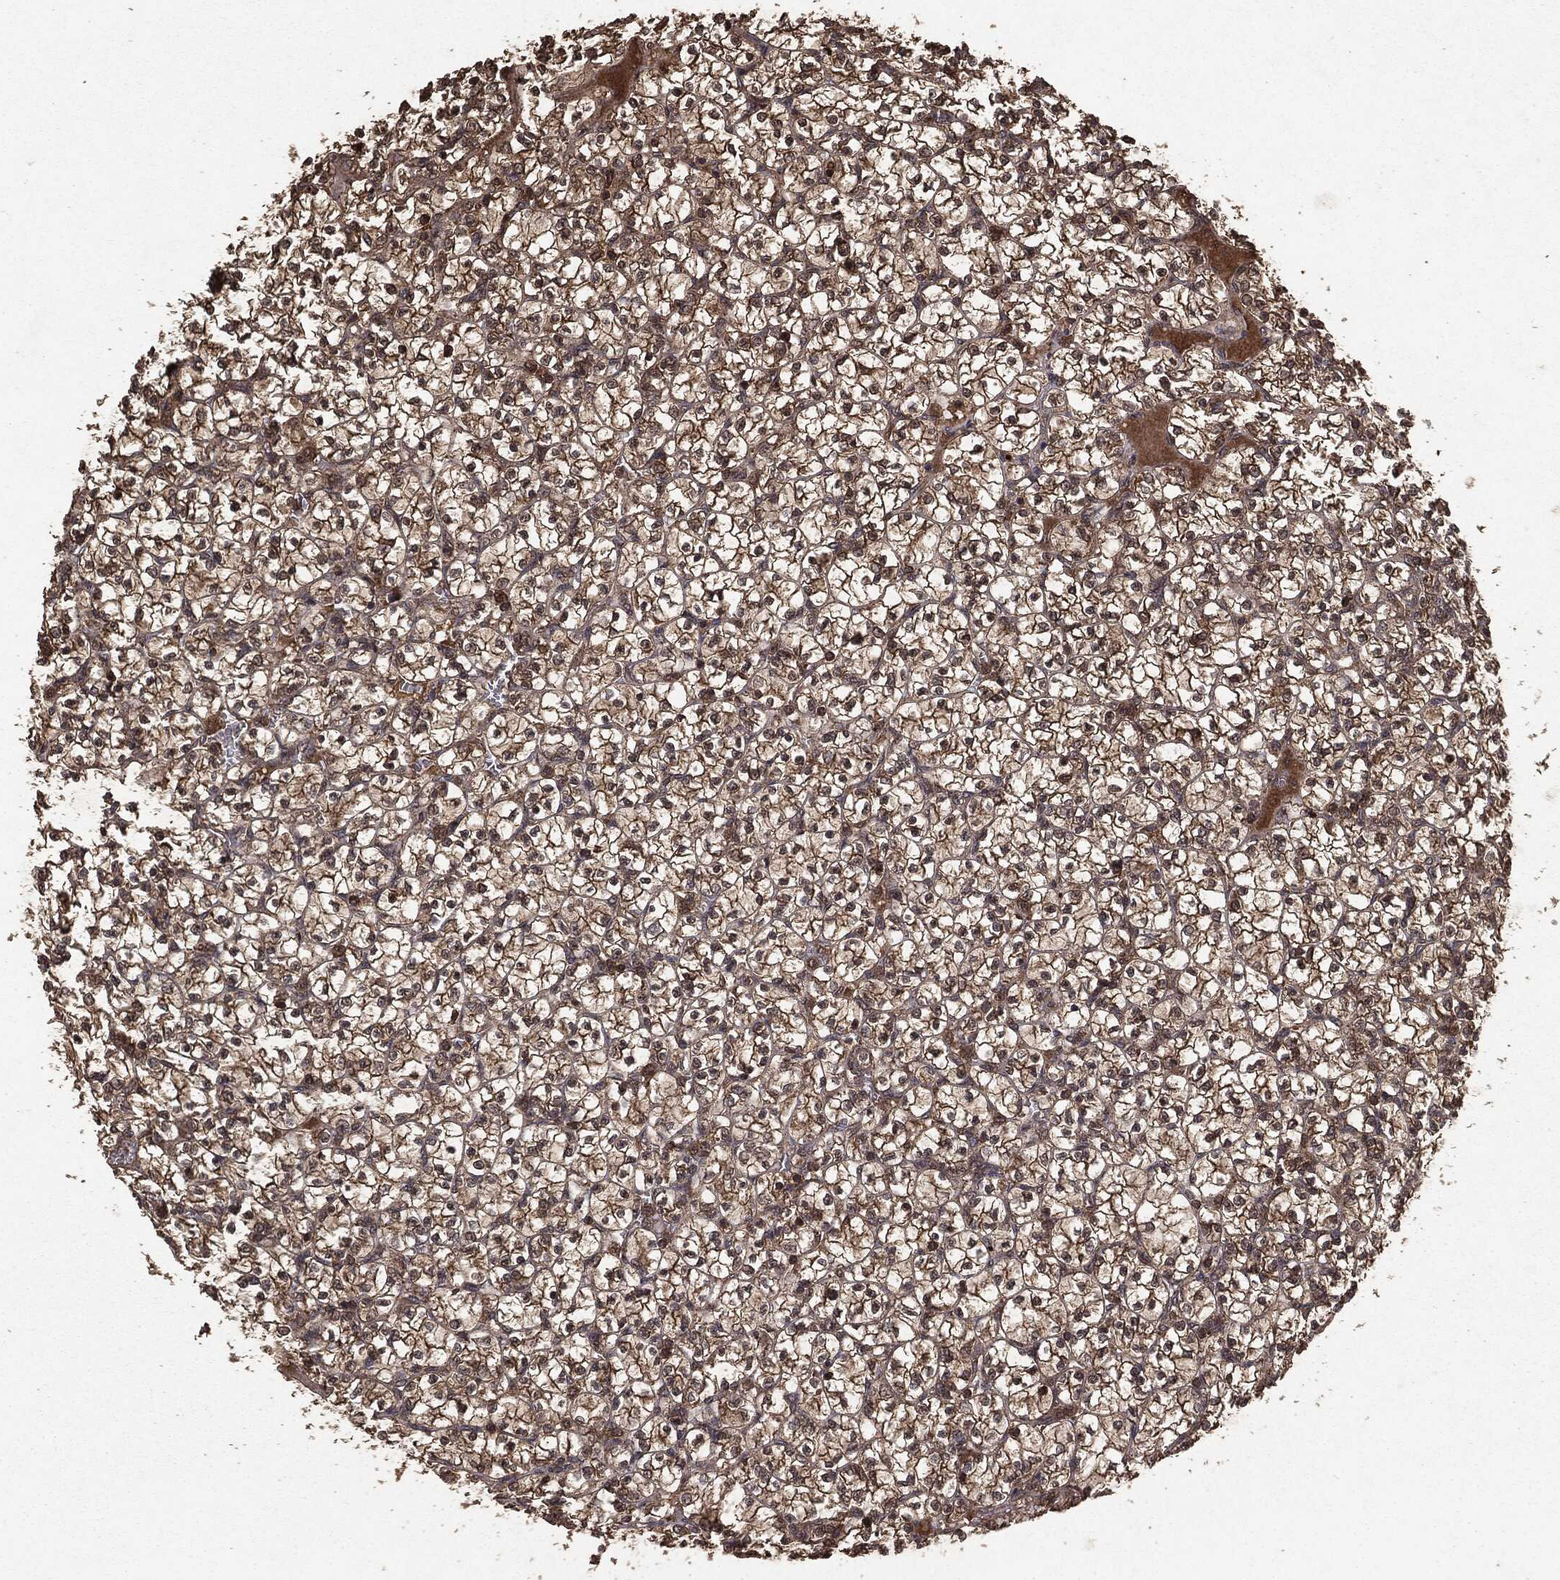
{"staining": {"intensity": "moderate", "quantity": ">75%", "location": "cytoplasmic/membranous"}, "tissue": "renal cancer", "cell_type": "Tumor cells", "image_type": "cancer", "snomed": [{"axis": "morphology", "description": "Adenocarcinoma, NOS"}, {"axis": "topography", "description": "Kidney"}], "caption": "Immunohistochemical staining of human renal adenocarcinoma shows medium levels of moderate cytoplasmic/membranous protein positivity in about >75% of tumor cells. The staining is performed using DAB brown chromogen to label protein expression. The nuclei are counter-stained blue using hematoxylin.", "gene": "NME1", "patient": {"sex": "female", "age": 89}}